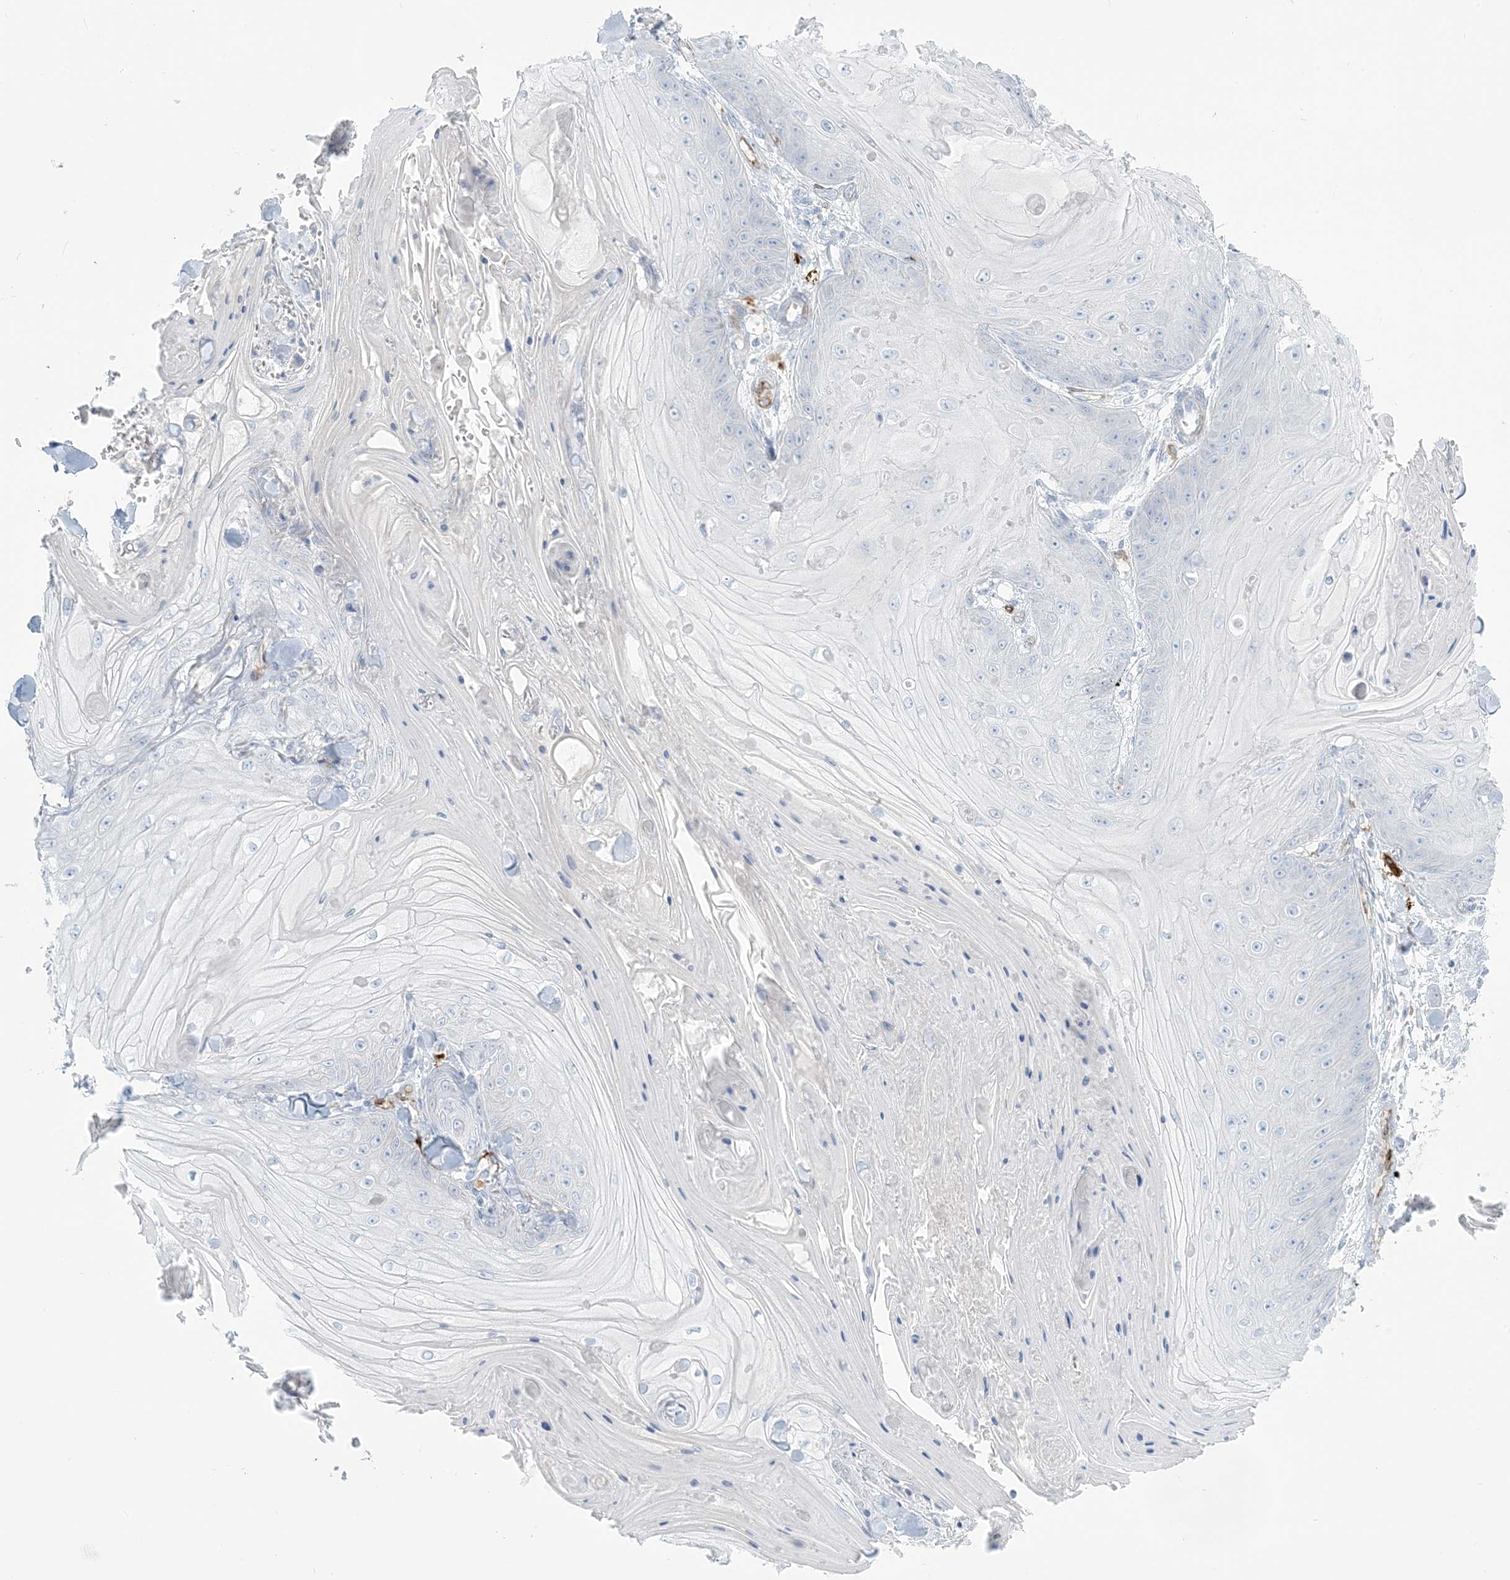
{"staining": {"intensity": "negative", "quantity": "none", "location": "none"}, "tissue": "skin cancer", "cell_type": "Tumor cells", "image_type": "cancer", "snomed": [{"axis": "morphology", "description": "Squamous cell carcinoma, NOS"}, {"axis": "topography", "description": "Skin"}], "caption": "The immunohistochemistry (IHC) histopathology image has no significant positivity in tumor cells of skin cancer (squamous cell carcinoma) tissue.", "gene": "EPS8L3", "patient": {"sex": "male", "age": 74}}